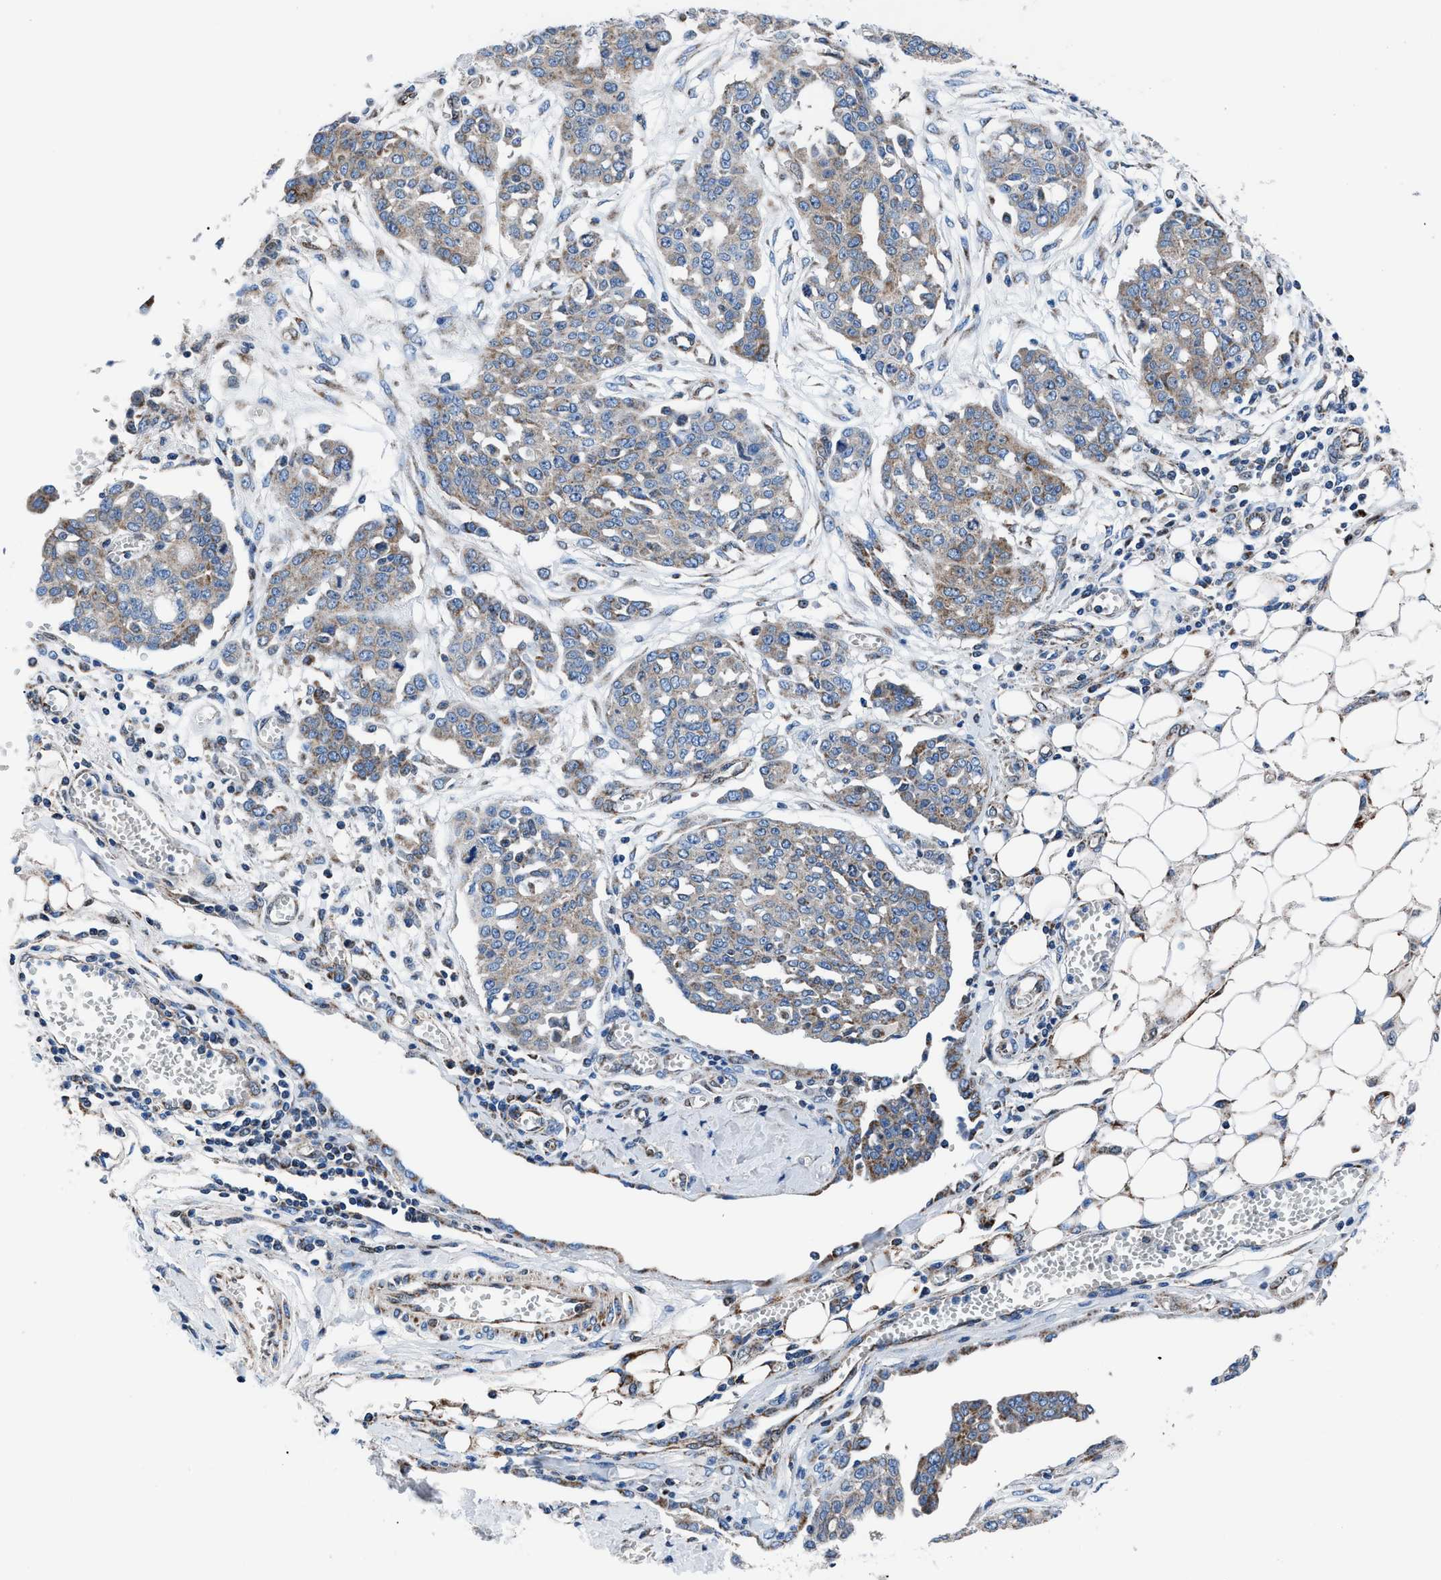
{"staining": {"intensity": "moderate", "quantity": "<25%", "location": "cytoplasmic/membranous"}, "tissue": "ovarian cancer", "cell_type": "Tumor cells", "image_type": "cancer", "snomed": [{"axis": "morphology", "description": "Cystadenocarcinoma, serous, NOS"}, {"axis": "topography", "description": "Soft tissue"}, {"axis": "topography", "description": "Ovary"}], "caption": "IHC photomicrograph of neoplastic tissue: ovarian cancer stained using IHC reveals low levels of moderate protein expression localized specifically in the cytoplasmic/membranous of tumor cells, appearing as a cytoplasmic/membranous brown color.", "gene": "LMO2", "patient": {"sex": "female", "age": 57}}